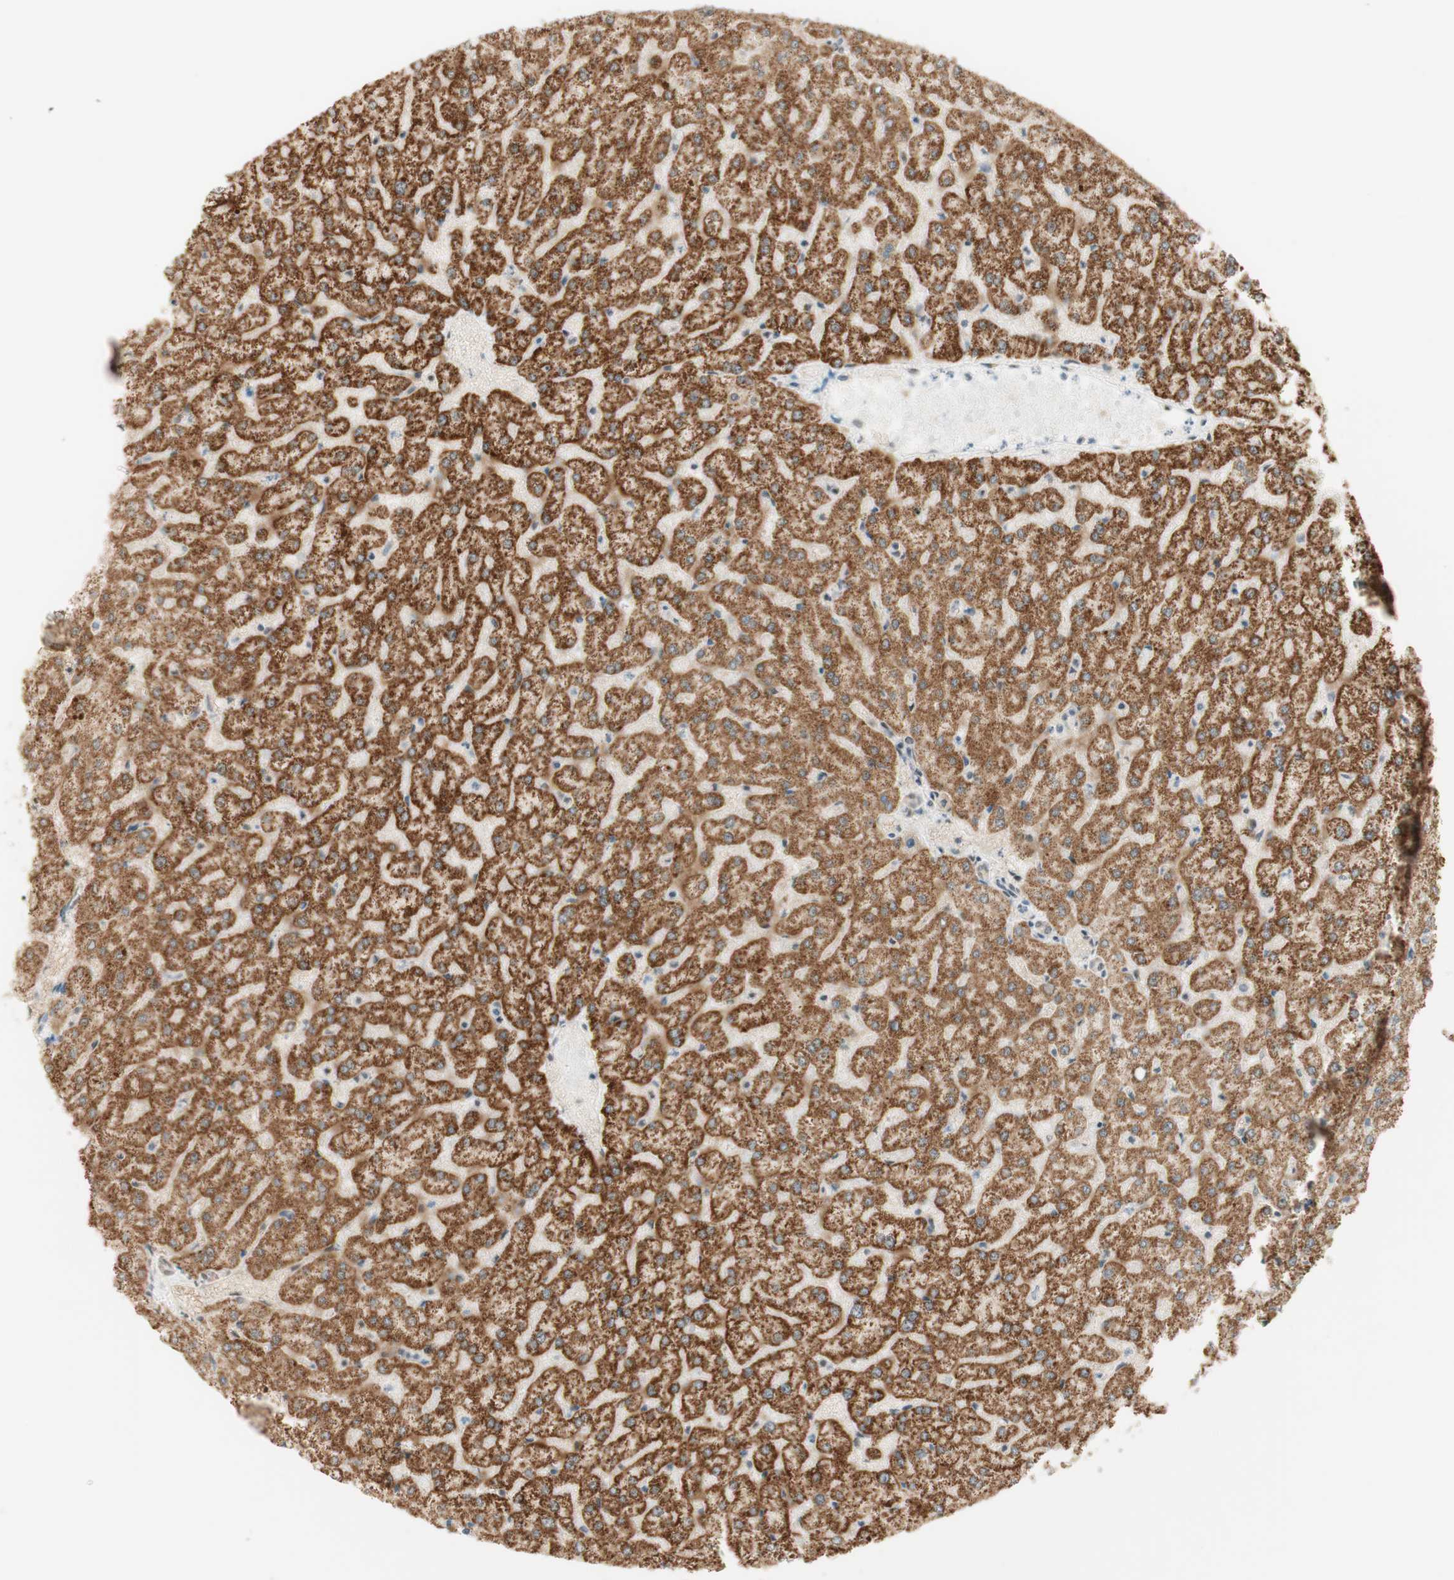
{"staining": {"intensity": "weak", "quantity": "25%-75%", "location": "cytoplasmic/membranous"}, "tissue": "liver", "cell_type": "Cholangiocytes", "image_type": "normal", "snomed": [{"axis": "morphology", "description": "Normal tissue, NOS"}, {"axis": "topography", "description": "Liver"}], "caption": "Immunohistochemistry (IHC) micrograph of unremarkable liver: human liver stained using IHC shows low levels of weak protein expression localized specifically in the cytoplasmic/membranous of cholangiocytes, appearing as a cytoplasmic/membranous brown color.", "gene": "ZNF782", "patient": {"sex": "female", "age": 32}}